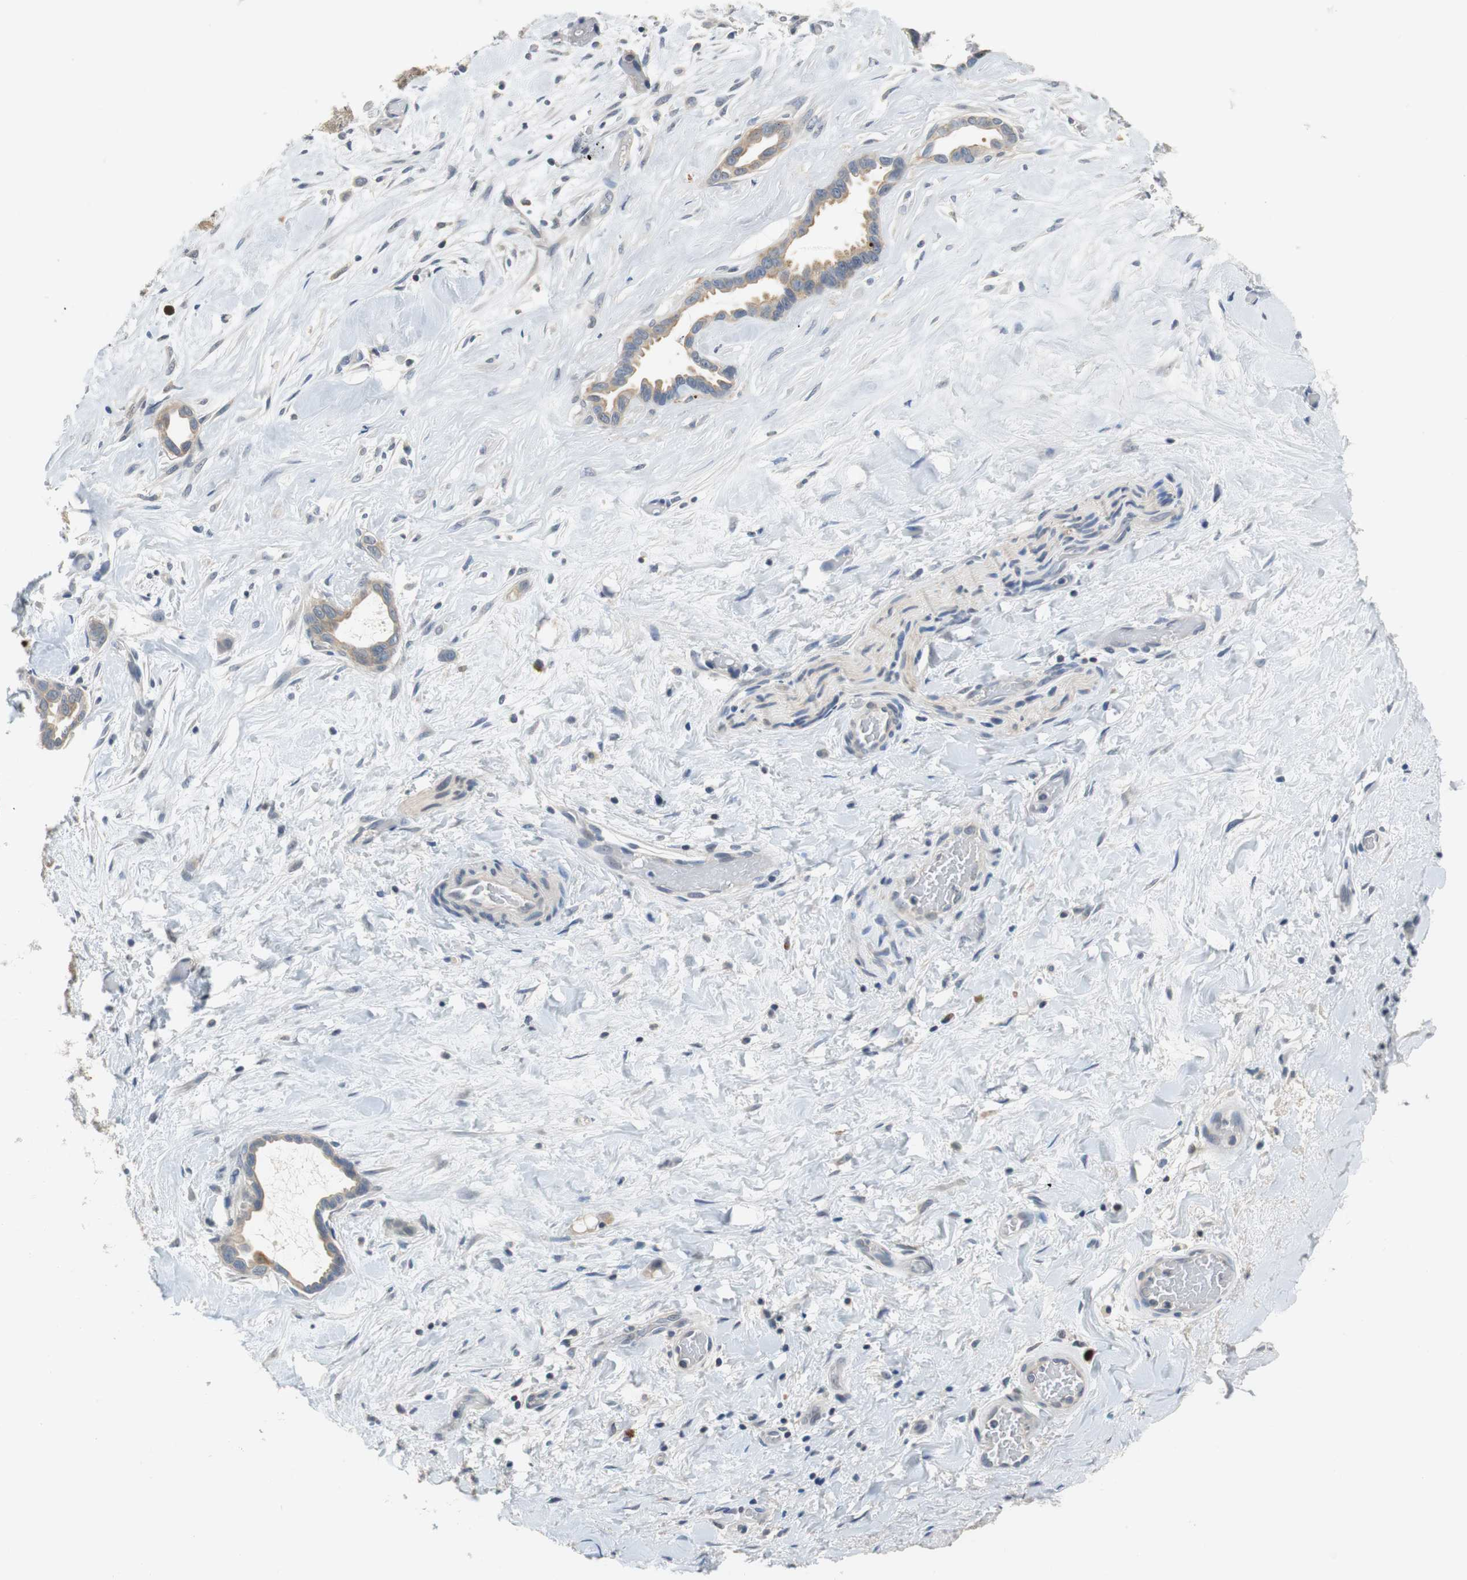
{"staining": {"intensity": "weak", "quantity": ">75%", "location": "cytoplasmic/membranous"}, "tissue": "liver cancer", "cell_type": "Tumor cells", "image_type": "cancer", "snomed": [{"axis": "morphology", "description": "Cholangiocarcinoma"}, {"axis": "topography", "description": "Liver"}], "caption": "Liver cancer (cholangiocarcinoma) tissue shows weak cytoplasmic/membranous staining in about >75% of tumor cells", "gene": "GLCCI1", "patient": {"sex": "female", "age": 65}}